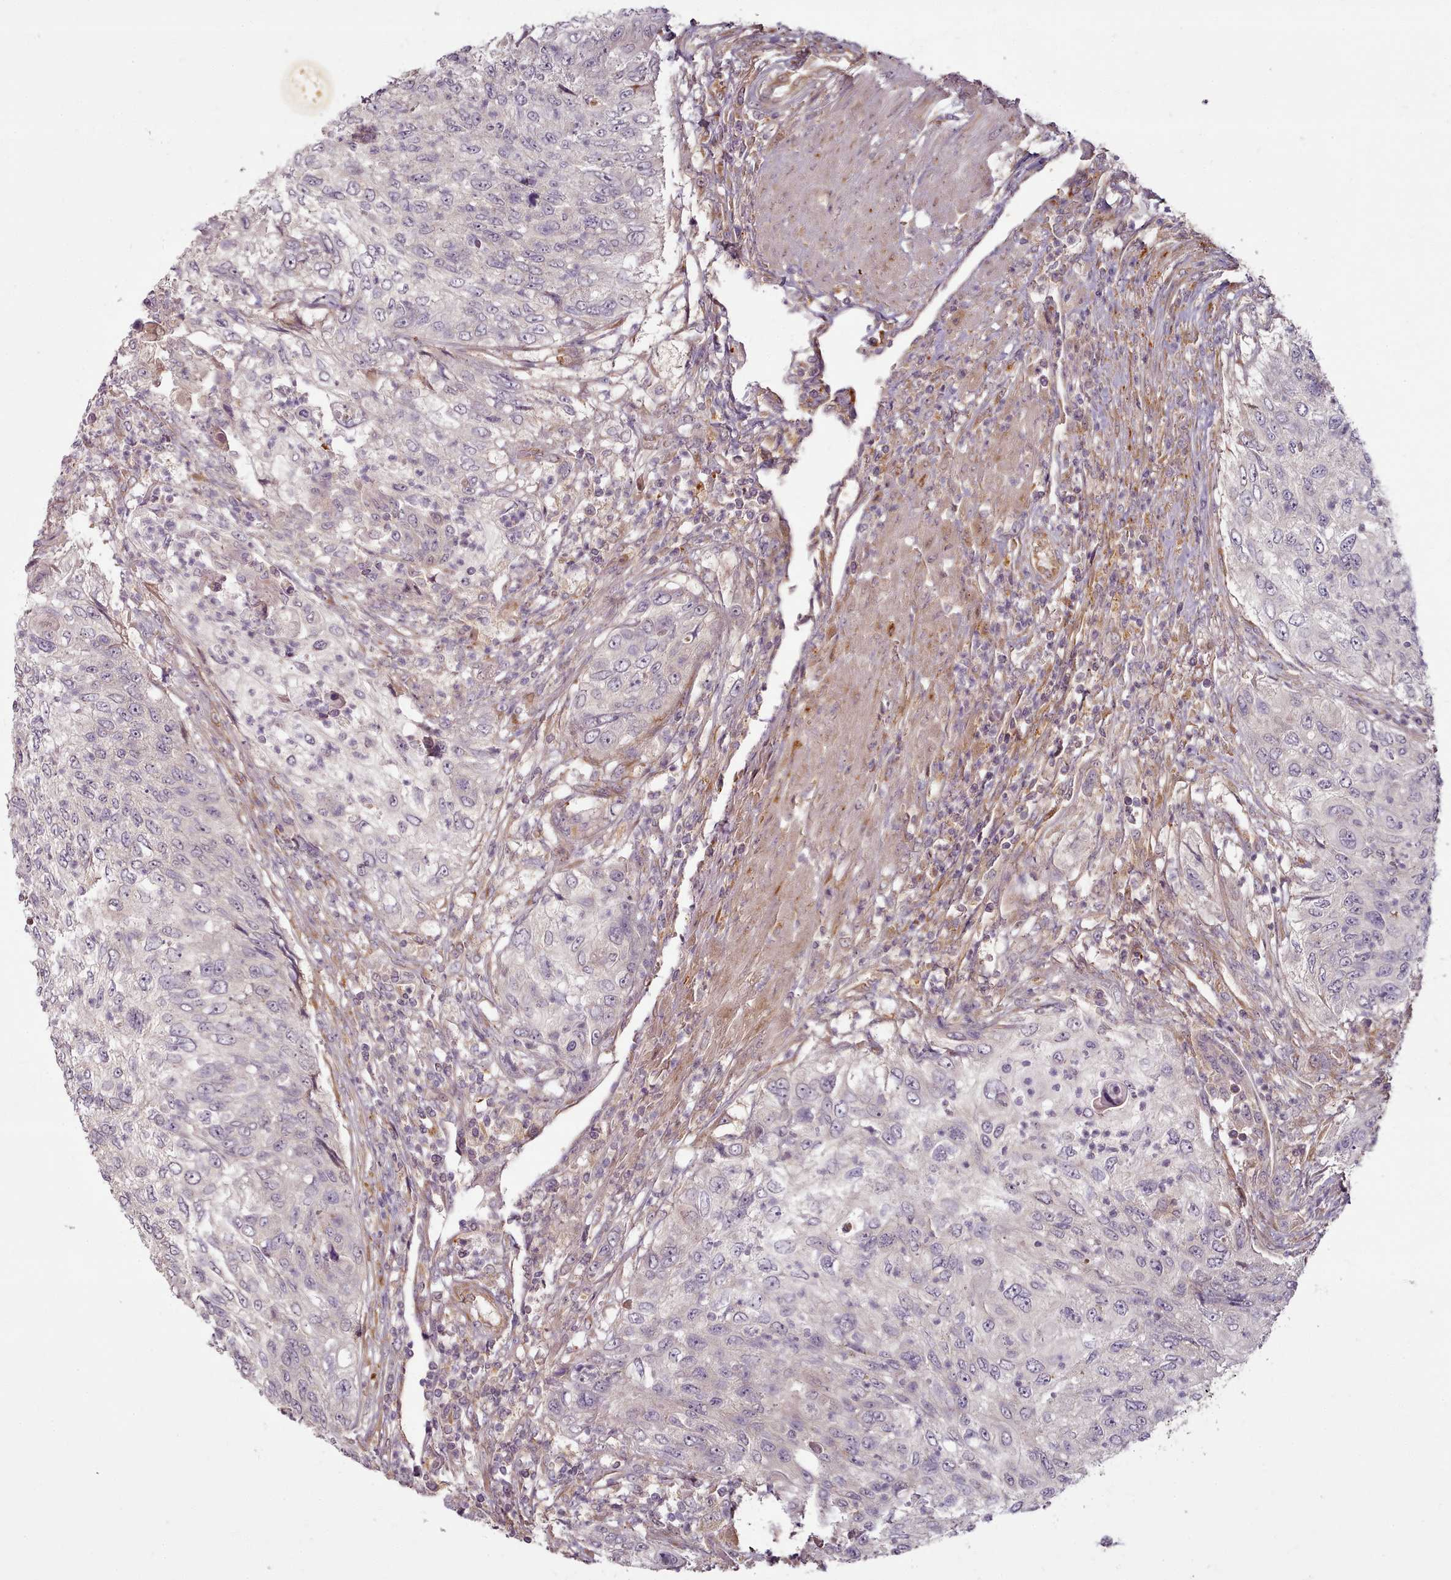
{"staining": {"intensity": "negative", "quantity": "none", "location": "none"}, "tissue": "urothelial cancer", "cell_type": "Tumor cells", "image_type": "cancer", "snomed": [{"axis": "morphology", "description": "Urothelial carcinoma, High grade"}, {"axis": "topography", "description": "Urinary bladder"}], "caption": "This is a histopathology image of IHC staining of urothelial cancer, which shows no staining in tumor cells.", "gene": "C1QTNF5", "patient": {"sex": "female", "age": 60}}